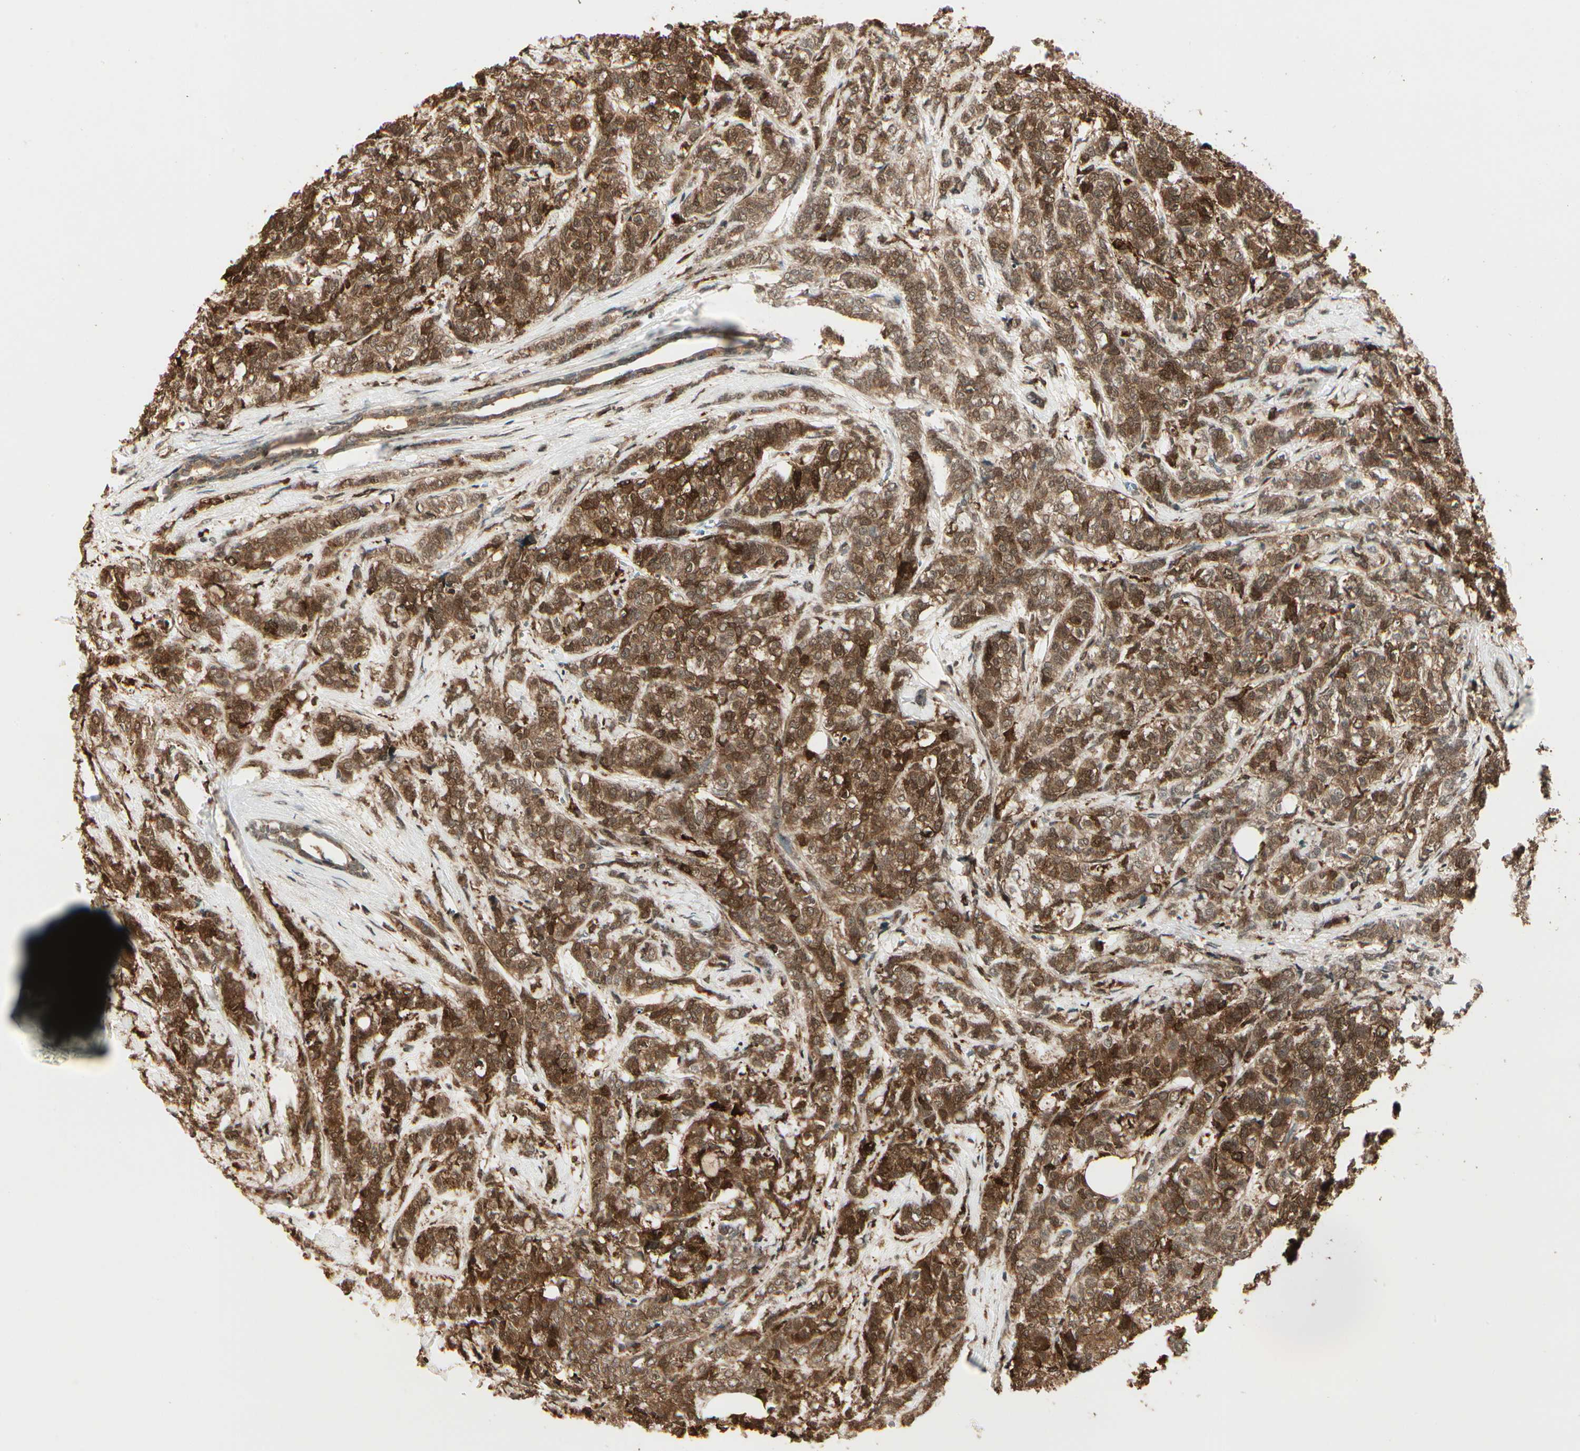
{"staining": {"intensity": "moderate", "quantity": ">75%", "location": "cytoplasmic/membranous"}, "tissue": "breast cancer", "cell_type": "Tumor cells", "image_type": "cancer", "snomed": [{"axis": "morphology", "description": "Lobular carcinoma"}, {"axis": "topography", "description": "Breast"}], "caption": "Breast cancer (lobular carcinoma) was stained to show a protein in brown. There is medium levels of moderate cytoplasmic/membranous positivity in approximately >75% of tumor cells.", "gene": "GLUL", "patient": {"sex": "female", "age": 60}}